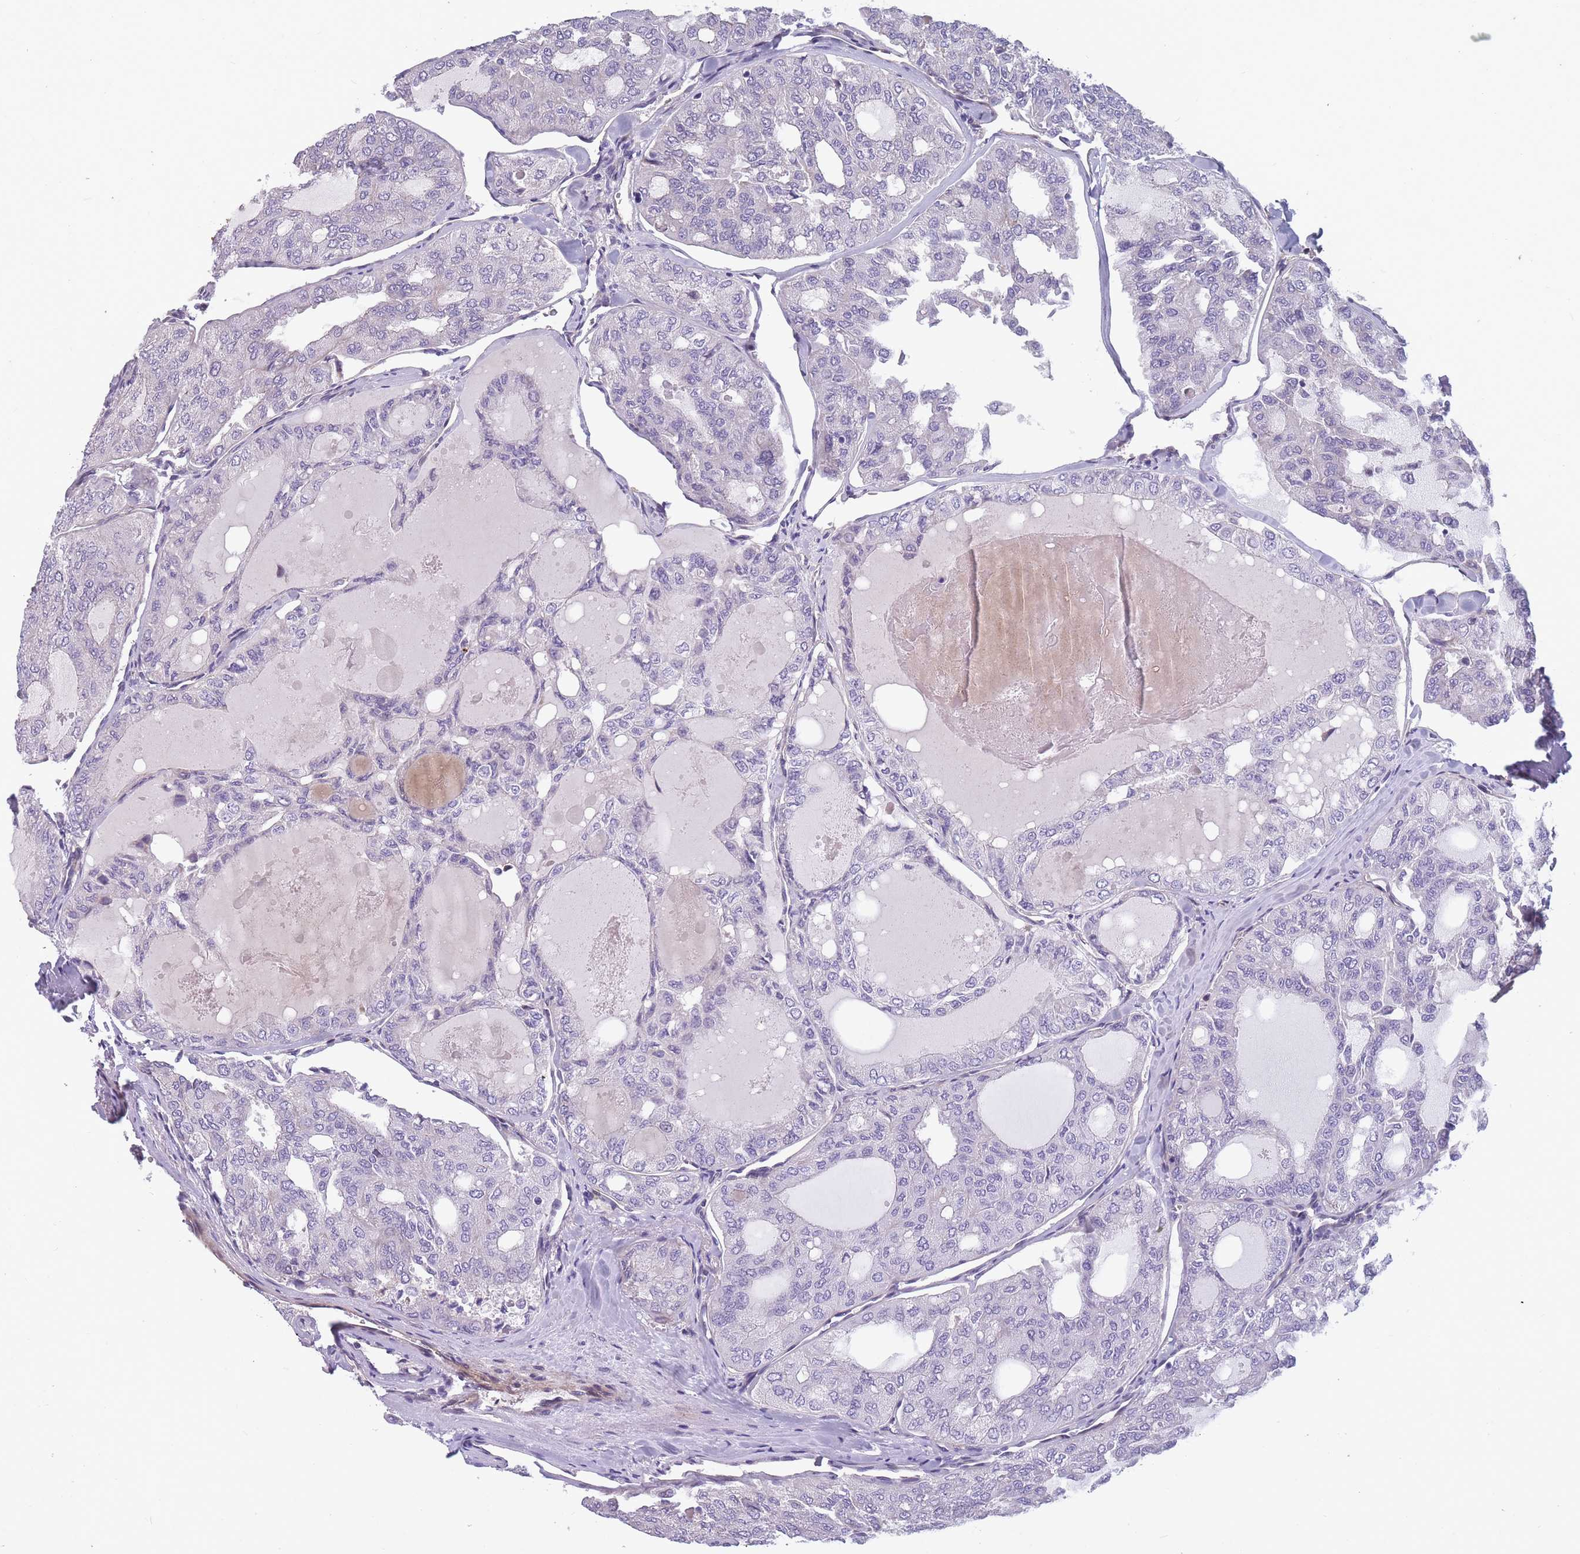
{"staining": {"intensity": "negative", "quantity": "none", "location": "none"}, "tissue": "thyroid cancer", "cell_type": "Tumor cells", "image_type": "cancer", "snomed": [{"axis": "morphology", "description": "Follicular adenoma carcinoma, NOS"}, {"axis": "topography", "description": "Thyroid gland"}], "caption": "Image shows no significant protein staining in tumor cells of thyroid follicular adenoma carcinoma.", "gene": "FAM83F", "patient": {"sex": "male", "age": 75}}